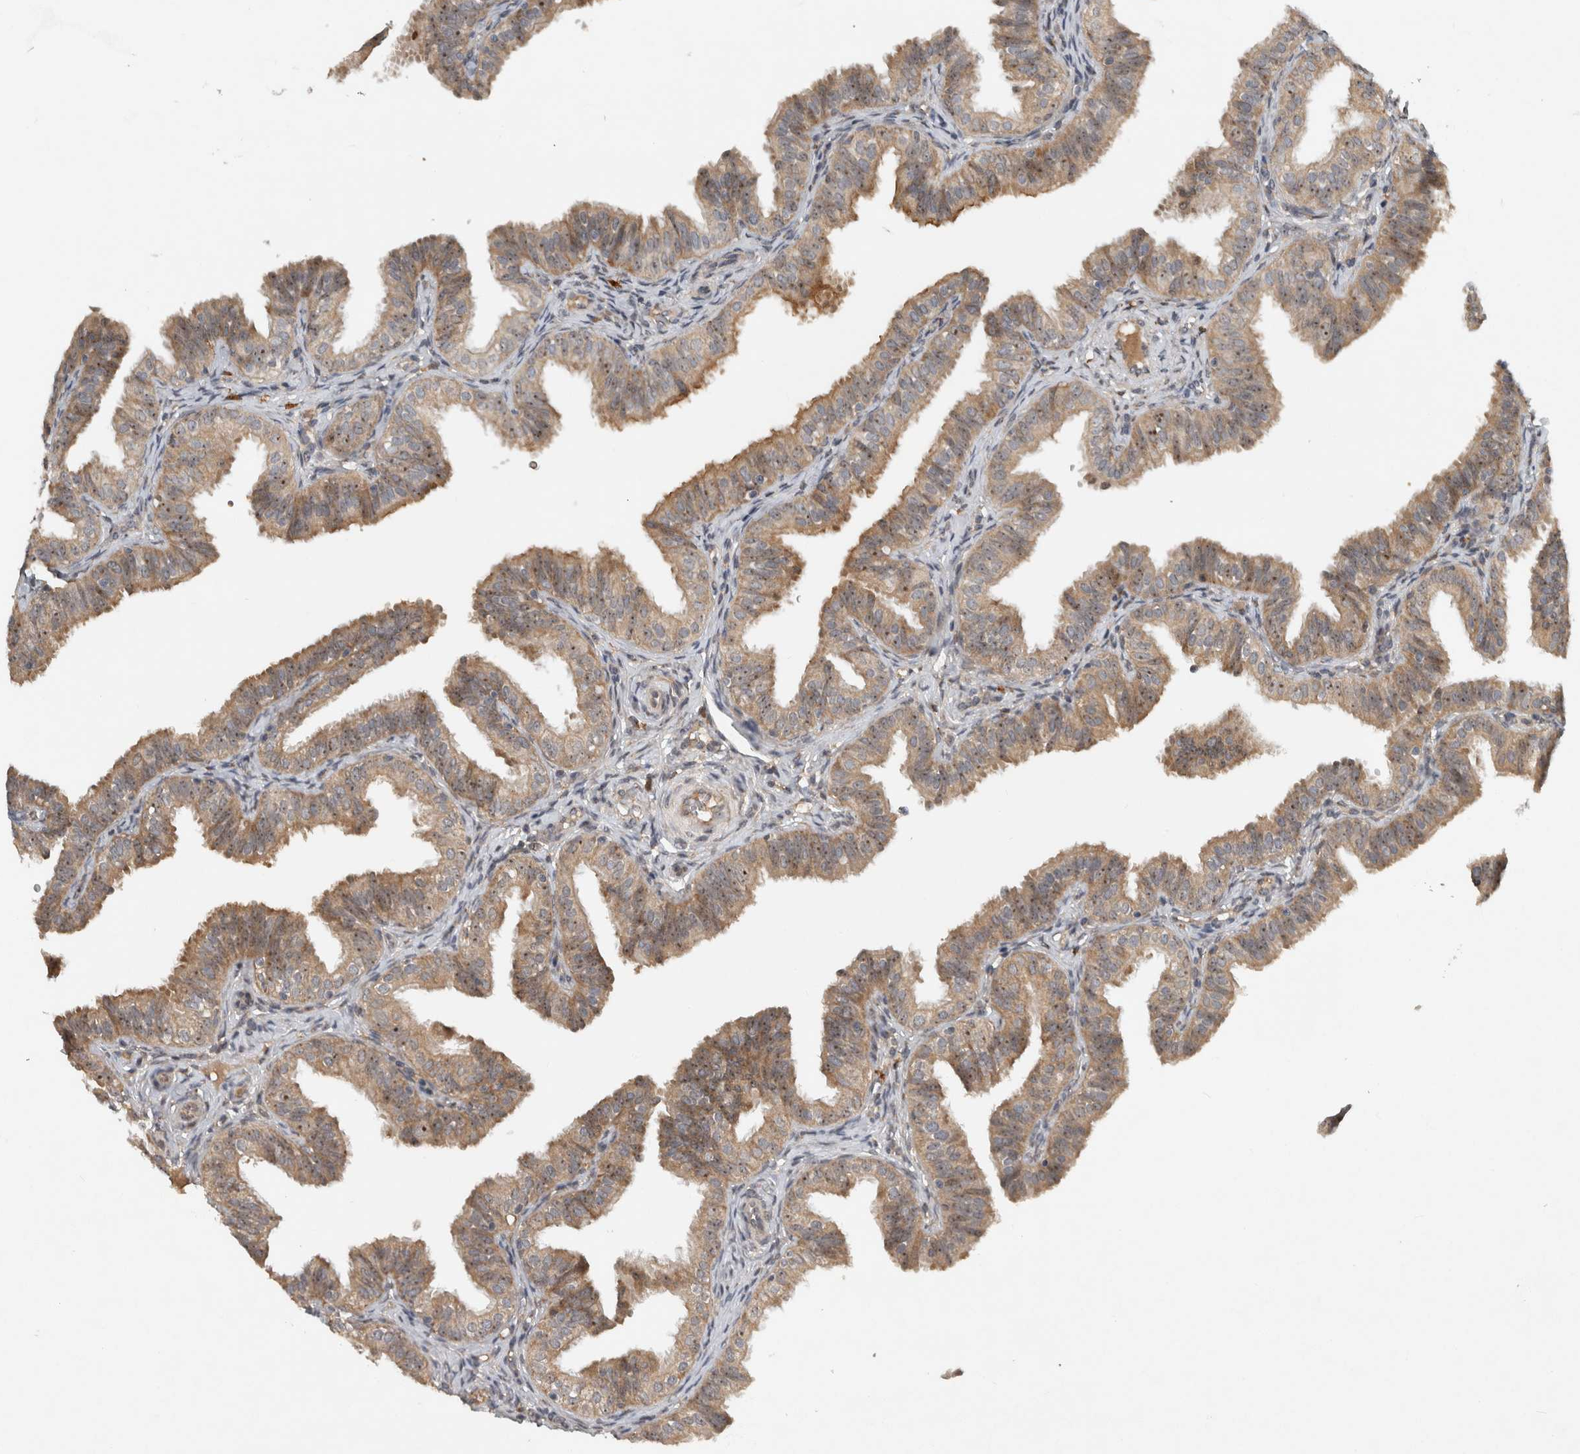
{"staining": {"intensity": "moderate", "quantity": "25%-75%", "location": "cytoplasmic/membranous,nuclear"}, "tissue": "fallopian tube", "cell_type": "Glandular cells", "image_type": "normal", "snomed": [{"axis": "morphology", "description": "Normal tissue, NOS"}, {"axis": "topography", "description": "Fallopian tube"}], "caption": "DAB (3,3'-diaminobenzidine) immunohistochemical staining of normal fallopian tube demonstrates moderate cytoplasmic/membranous,nuclear protein positivity in approximately 25%-75% of glandular cells.", "gene": "GPR137B", "patient": {"sex": "female", "age": 35}}